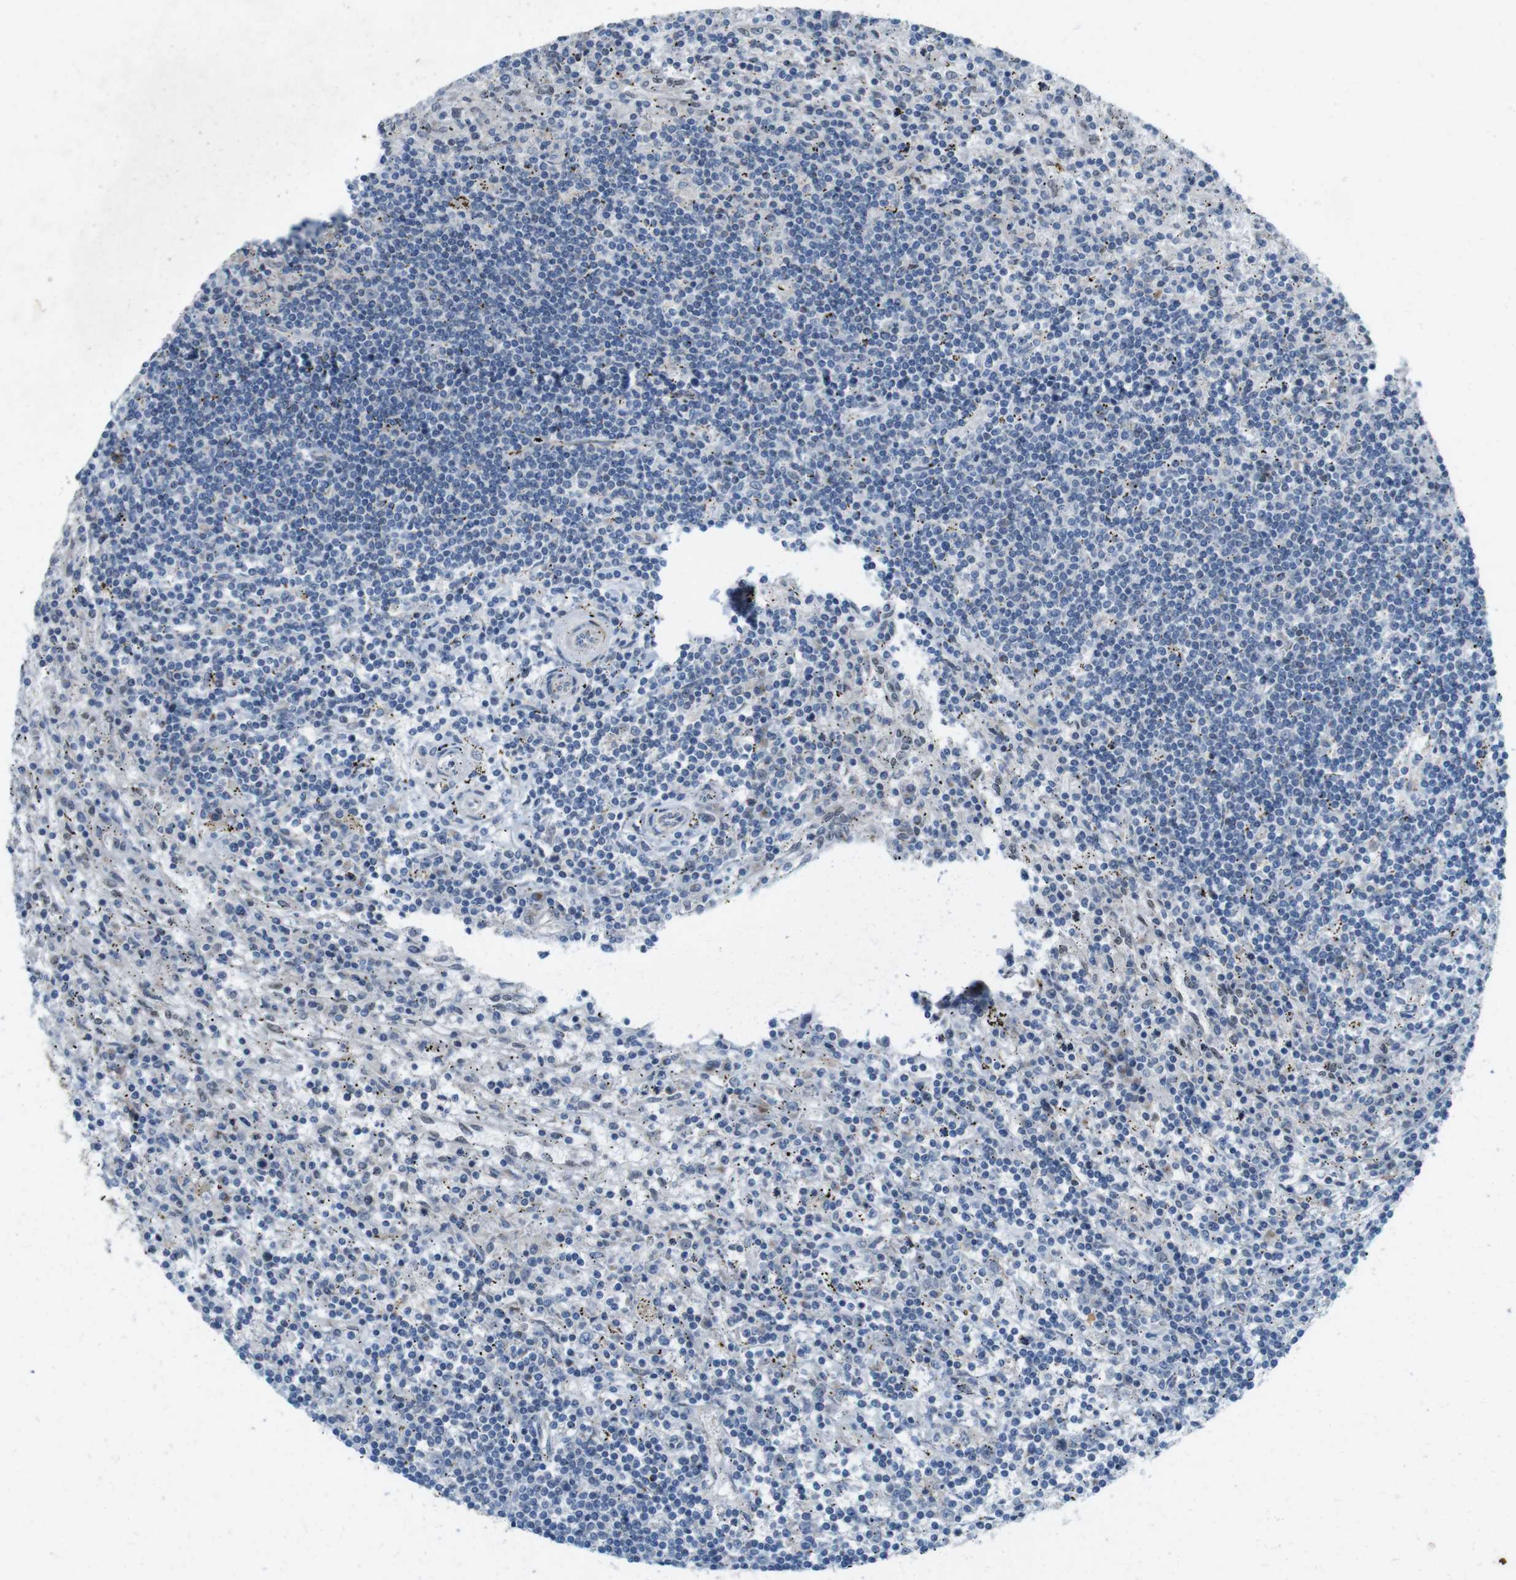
{"staining": {"intensity": "weak", "quantity": "25%-75%", "location": "nuclear"}, "tissue": "lymphoma", "cell_type": "Tumor cells", "image_type": "cancer", "snomed": [{"axis": "morphology", "description": "Malignant lymphoma, non-Hodgkin's type, Low grade"}, {"axis": "topography", "description": "Spleen"}], "caption": "Immunohistochemical staining of human lymphoma exhibits low levels of weak nuclear protein positivity in approximately 25%-75% of tumor cells. (Stains: DAB in brown, nuclei in blue, Microscopy: brightfield microscopy at high magnification).", "gene": "SKI", "patient": {"sex": "male", "age": 76}}